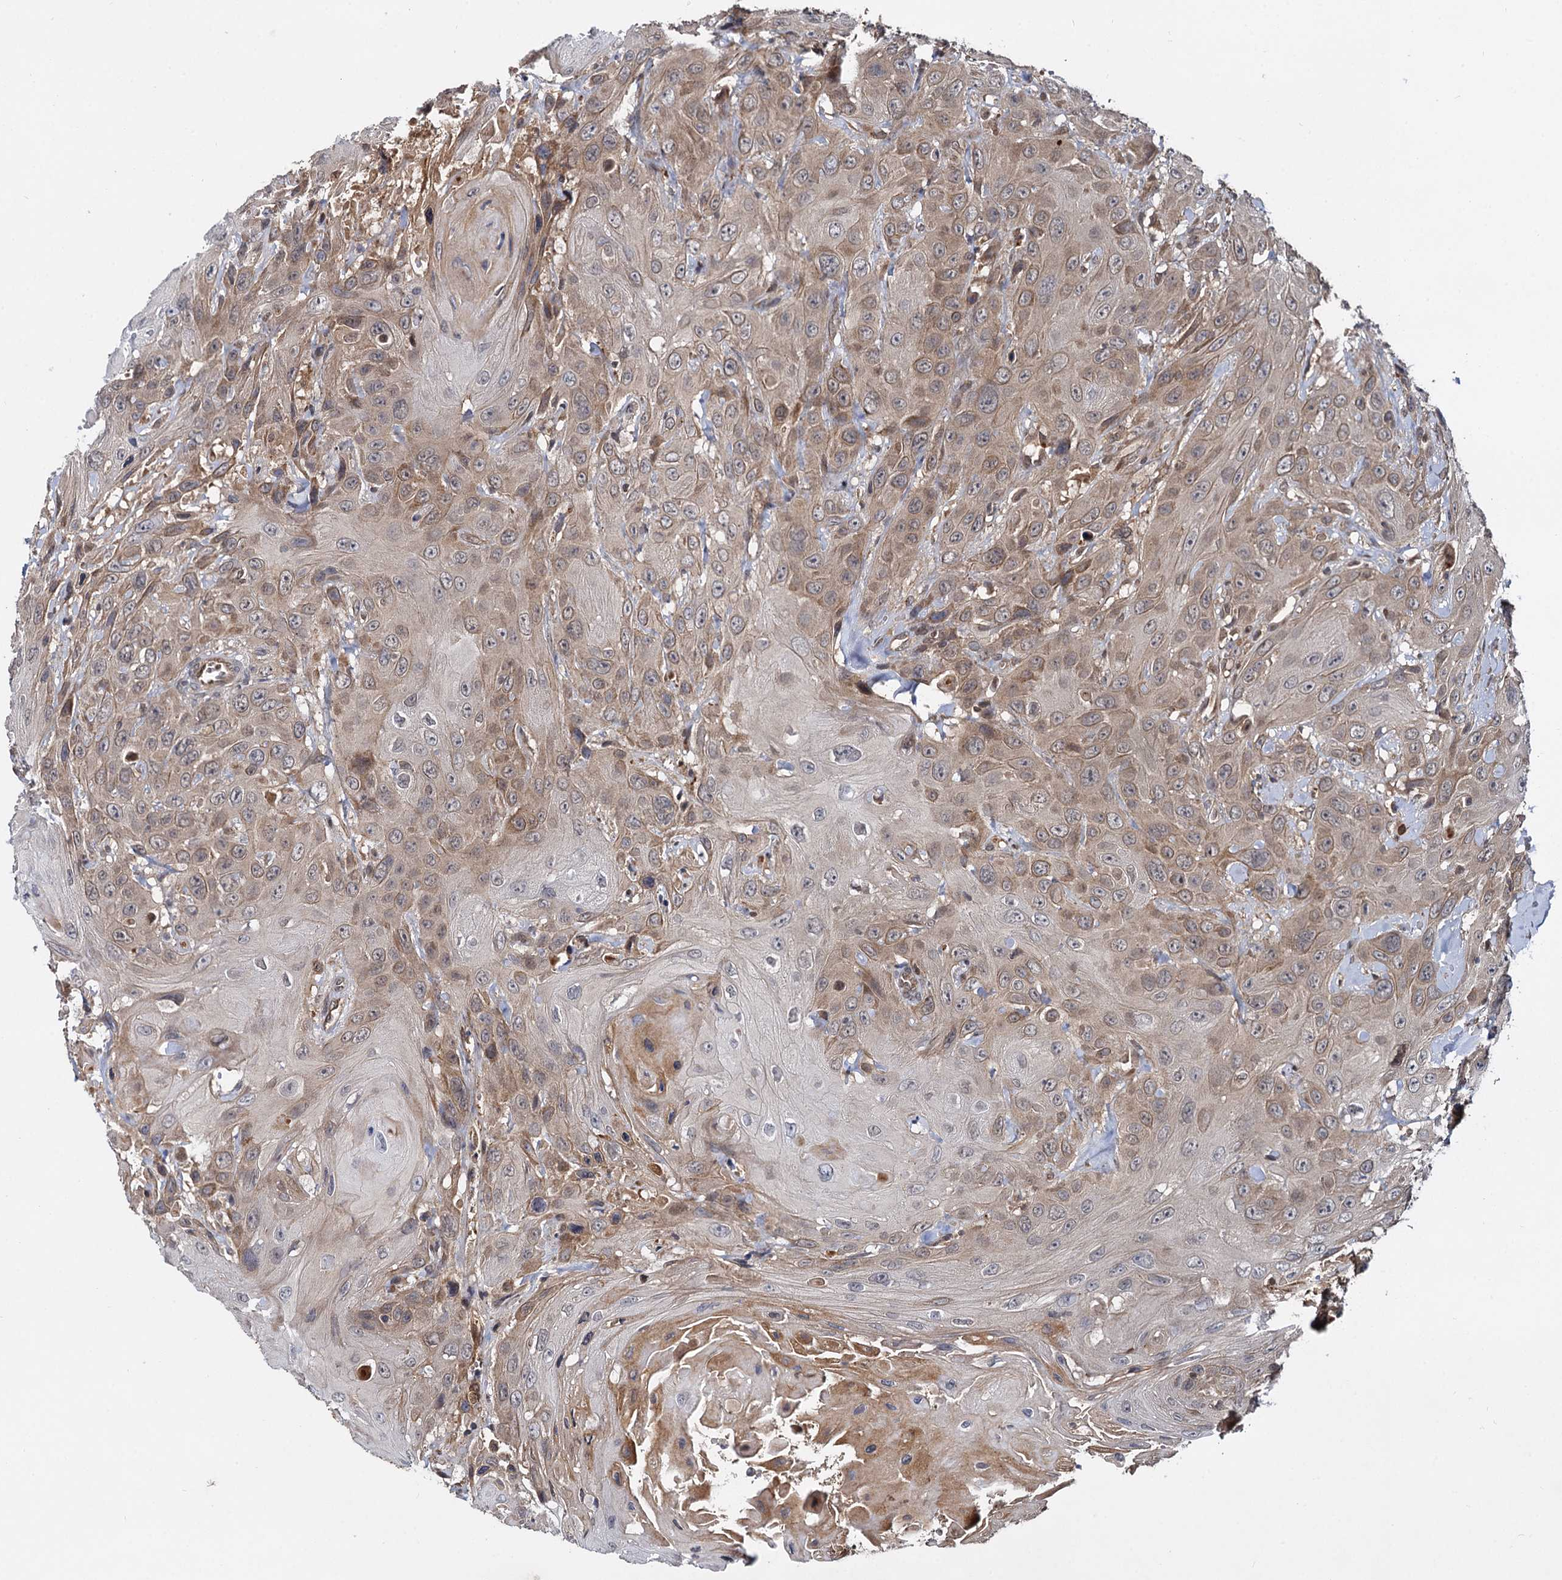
{"staining": {"intensity": "weak", "quantity": ">75%", "location": "cytoplasmic/membranous"}, "tissue": "head and neck cancer", "cell_type": "Tumor cells", "image_type": "cancer", "snomed": [{"axis": "morphology", "description": "Squamous cell carcinoma, NOS"}, {"axis": "topography", "description": "Head-Neck"}], "caption": "Protein staining by IHC displays weak cytoplasmic/membranous positivity in approximately >75% of tumor cells in squamous cell carcinoma (head and neck).", "gene": "SELENOP", "patient": {"sex": "male", "age": 81}}